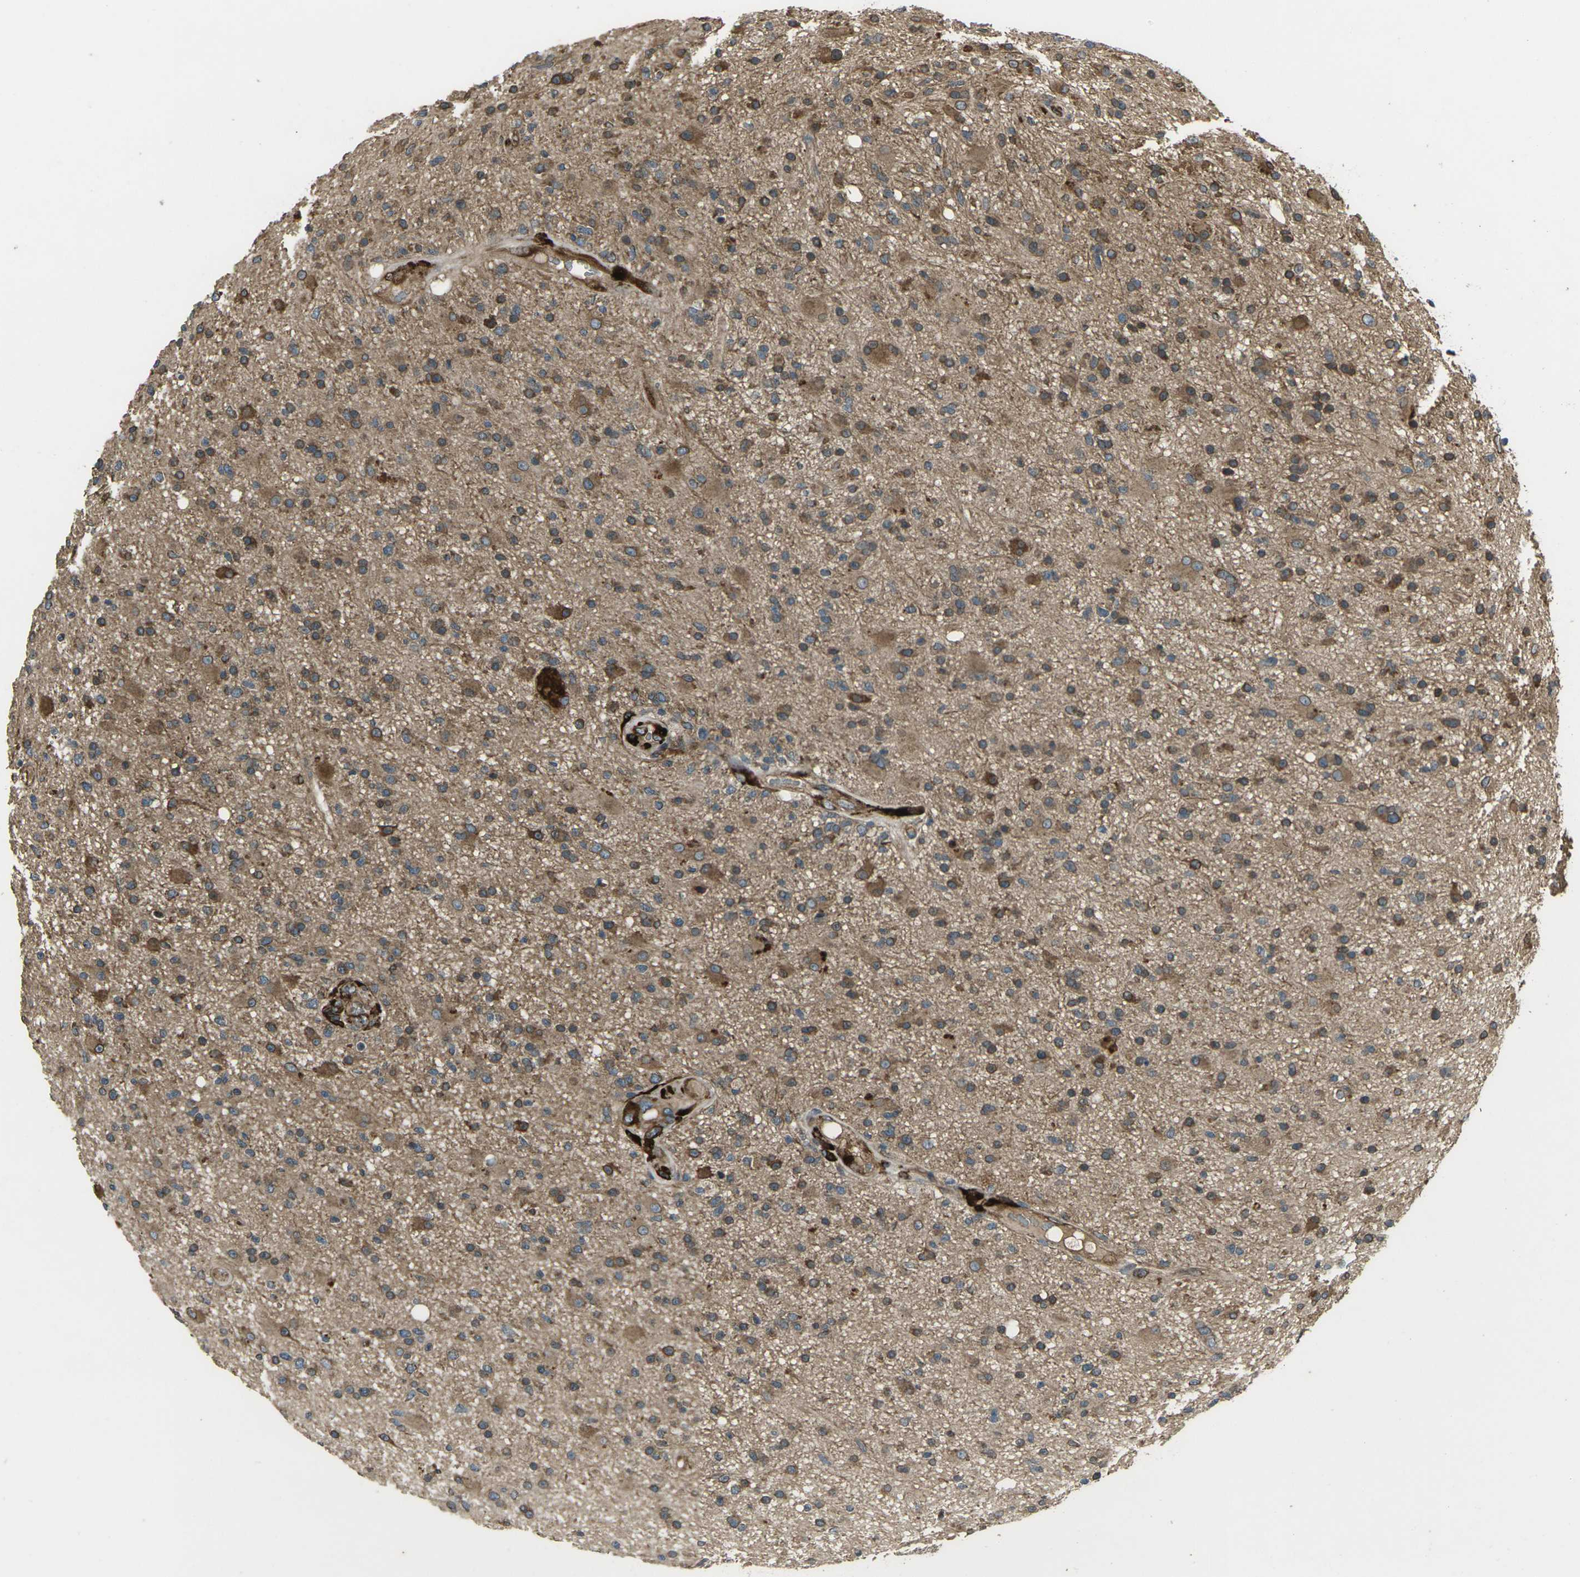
{"staining": {"intensity": "moderate", "quantity": ">75%", "location": "cytoplasmic/membranous"}, "tissue": "glioma", "cell_type": "Tumor cells", "image_type": "cancer", "snomed": [{"axis": "morphology", "description": "Glioma, malignant, High grade"}, {"axis": "topography", "description": "Brain"}], "caption": "Protein expression analysis of glioma reveals moderate cytoplasmic/membranous expression in approximately >75% of tumor cells.", "gene": "LSMEM1", "patient": {"sex": "male", "age": 33}}